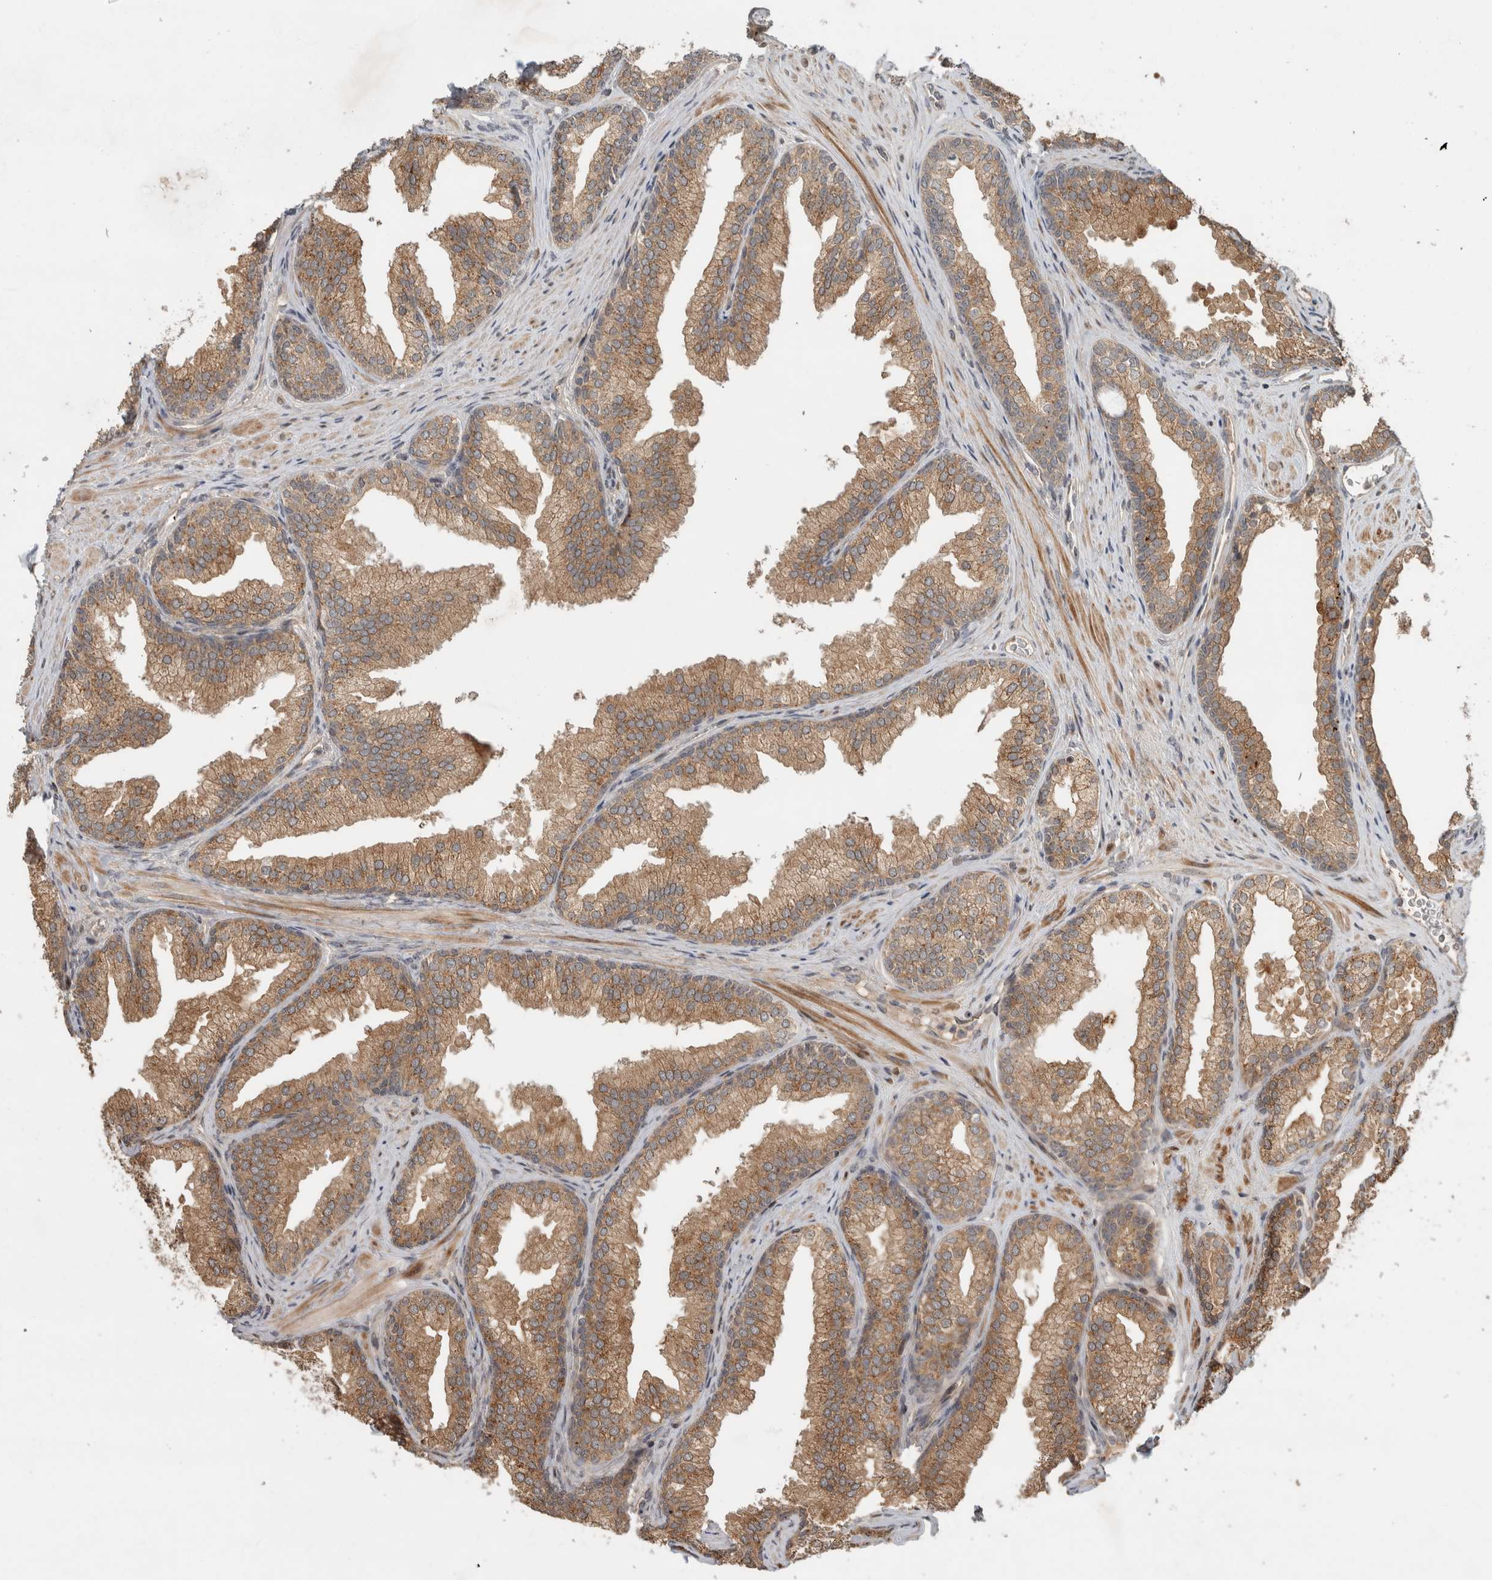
{"staining": {"intensity": "moderate", "quantity": ">75%", "location": "cytoplasmic/membranous"}, "tissue": "prostate", "cell_type": "Glandular cells", "image_type": "normal", "snomed": [{"axis": "morphology", "description": "Normal tissue, NOS"}, {"axis": "topography", "description": "Prostate"}], "caption": "High-power microscopy captured an immunohistochemistry image of normal prostate, revealing moderate cytoplasmic/membranous staining in about >75% of glandular cells.", "gene": "PITPNC1", "patient": {"sex": "male", "age": 76}}